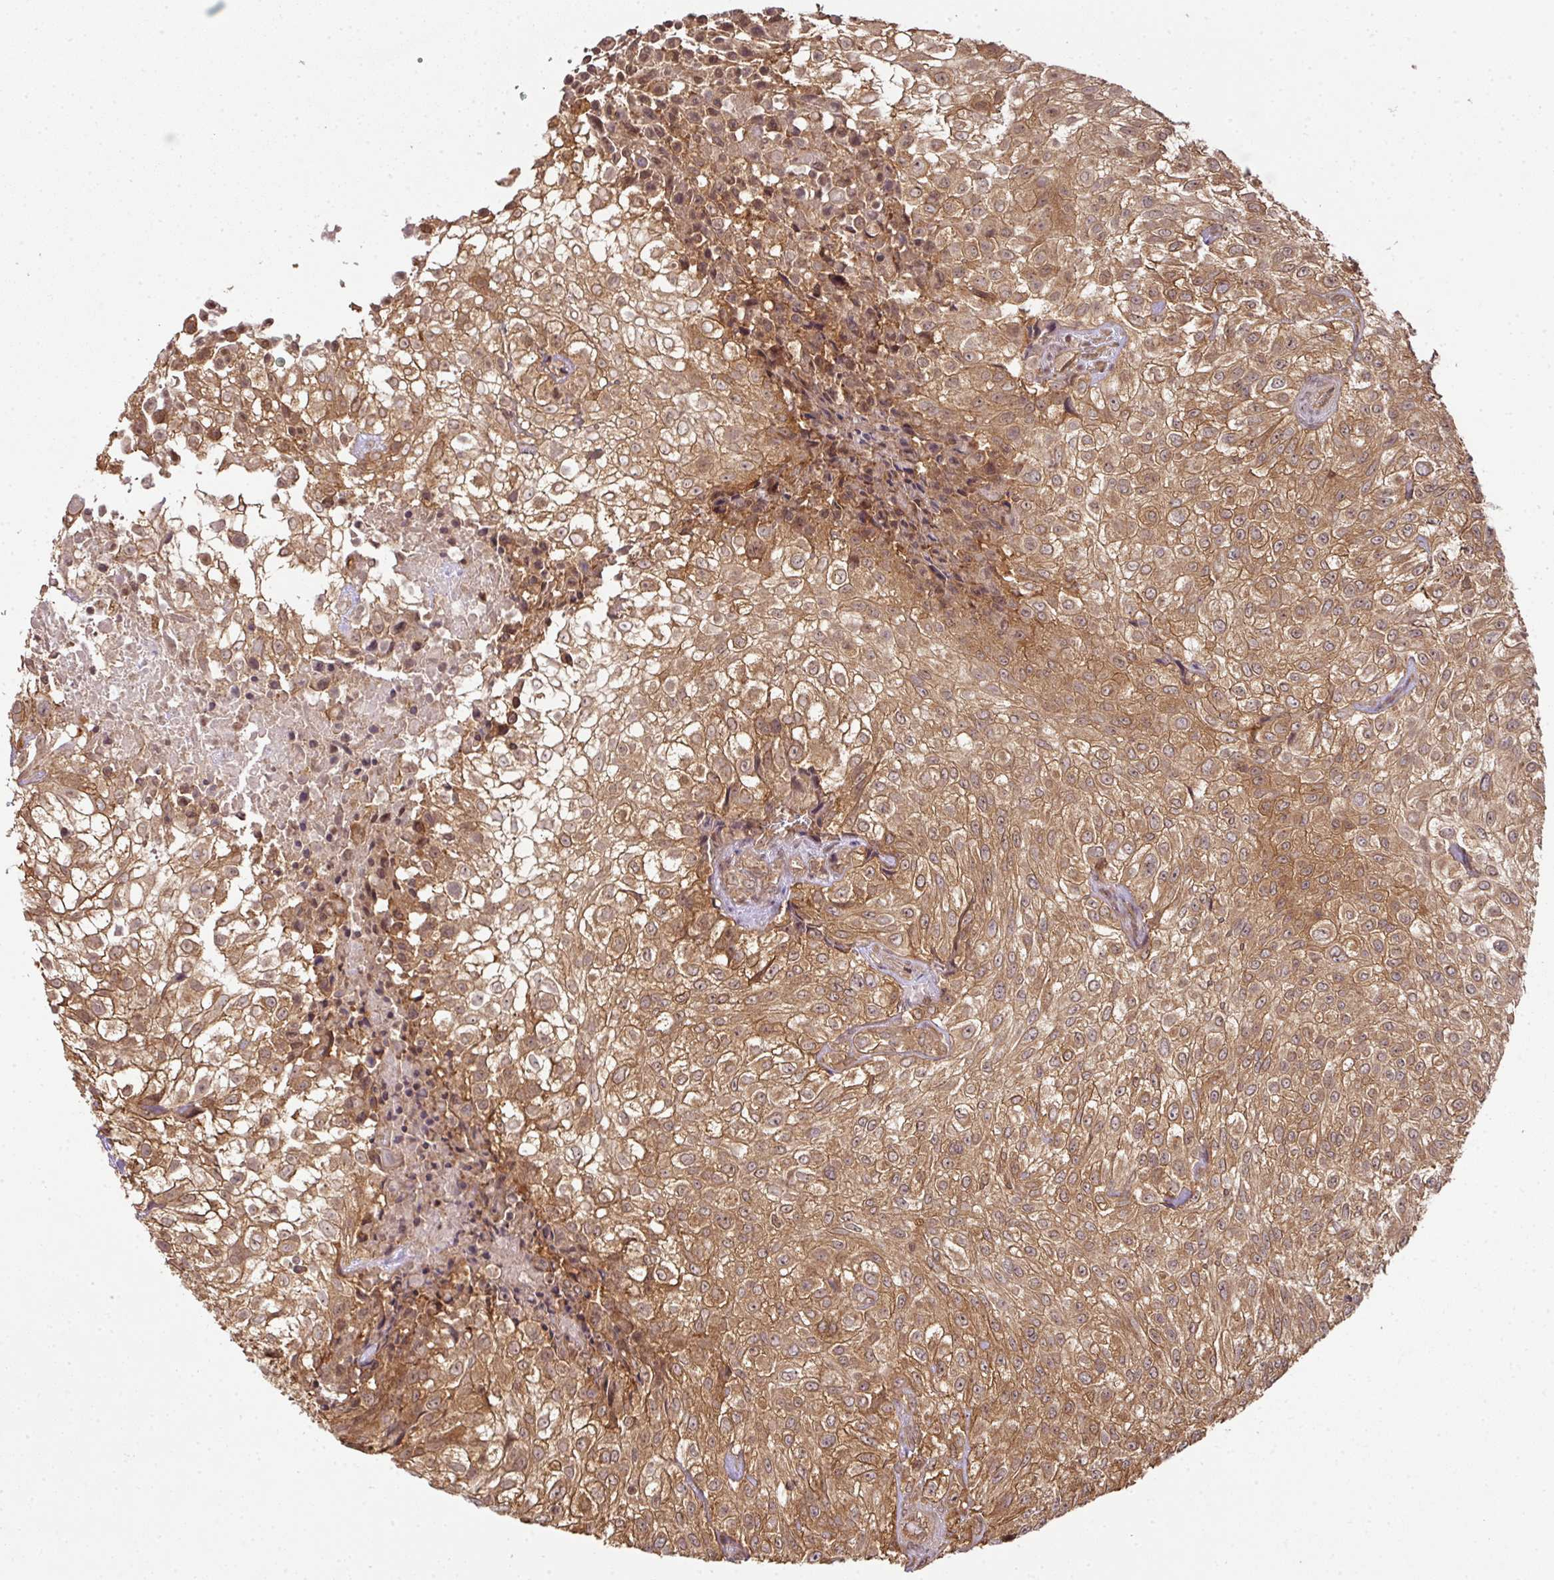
{"staining": {"intensity": "moderate", "quantity": ">75%", "location": "cytoplasmic/membranous"}, "tissue": "urothelial cancer", "cell_type": "Tumor cells", "image_type": "cancer", "snomed": [{"axis": "morphology", "description": "Urothelial carcinoma, High grade"}, {"axis": "topography", "description": "Urinary bladder"}], "caption": "Protein staining exhibits moderate cytoplasmic/membranous expression in about >75% of tumor cells in urothelial carcinoma (high-grade).", "gene": "ANKRD18A", "patient": {"sex": "male", "age": 56}}